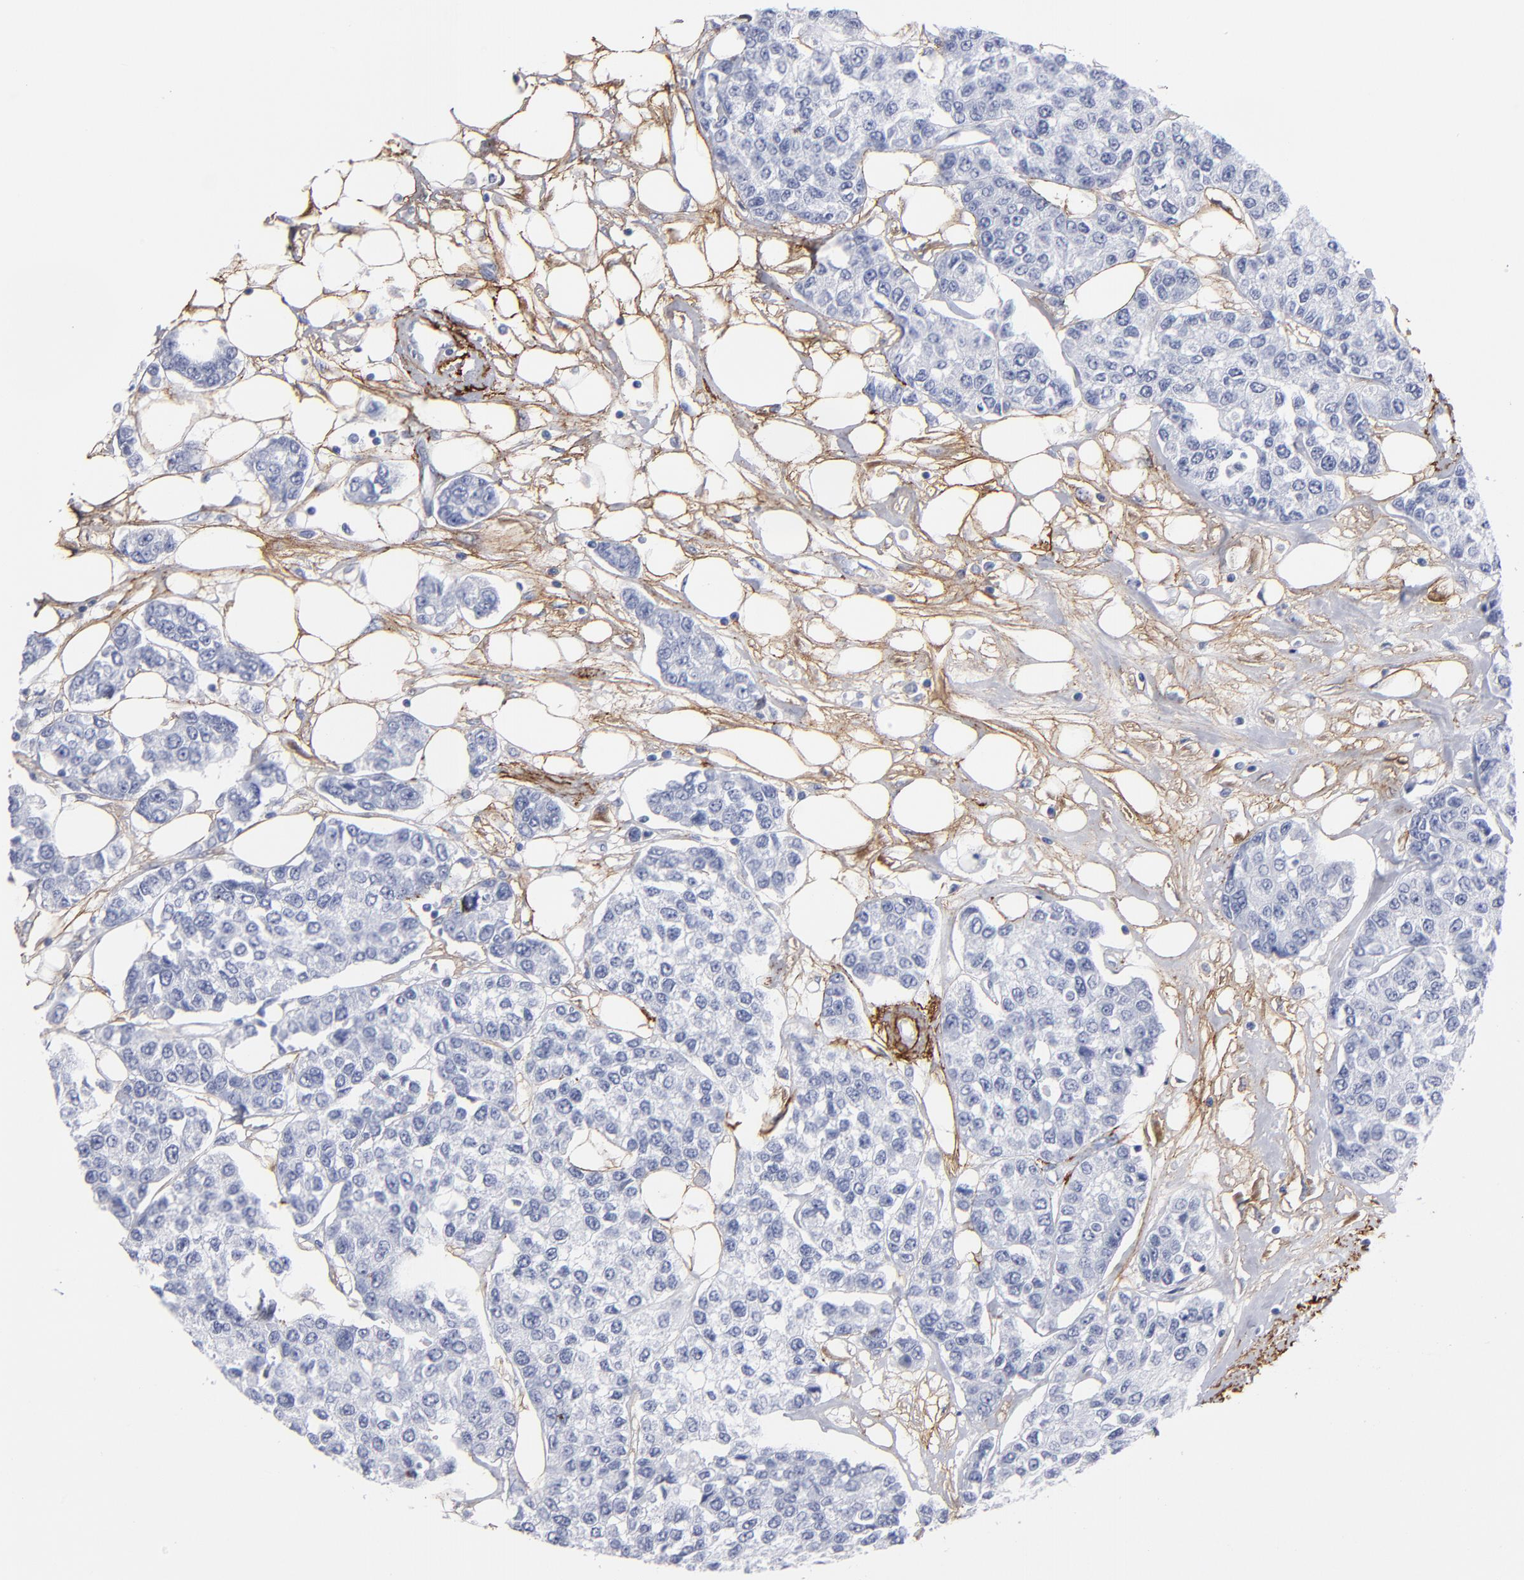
{"staining": {"intensity": "negative", "quantity": "none", "location": "none"}, "tissue": "breast cancer", "cell_type": "Tumor cells", "image_type": "cancer", "snomed": [{"axis": "morphology", "description": "Duct carcinoma"}, {"axis": "topography", "description": "Breast"}], "caption": "Tumor cells show no significant protein expression in breast invasive ductal carcinoma.", "gene": "EMILIN1", "patient": {"sex": "female", "age": 51}}